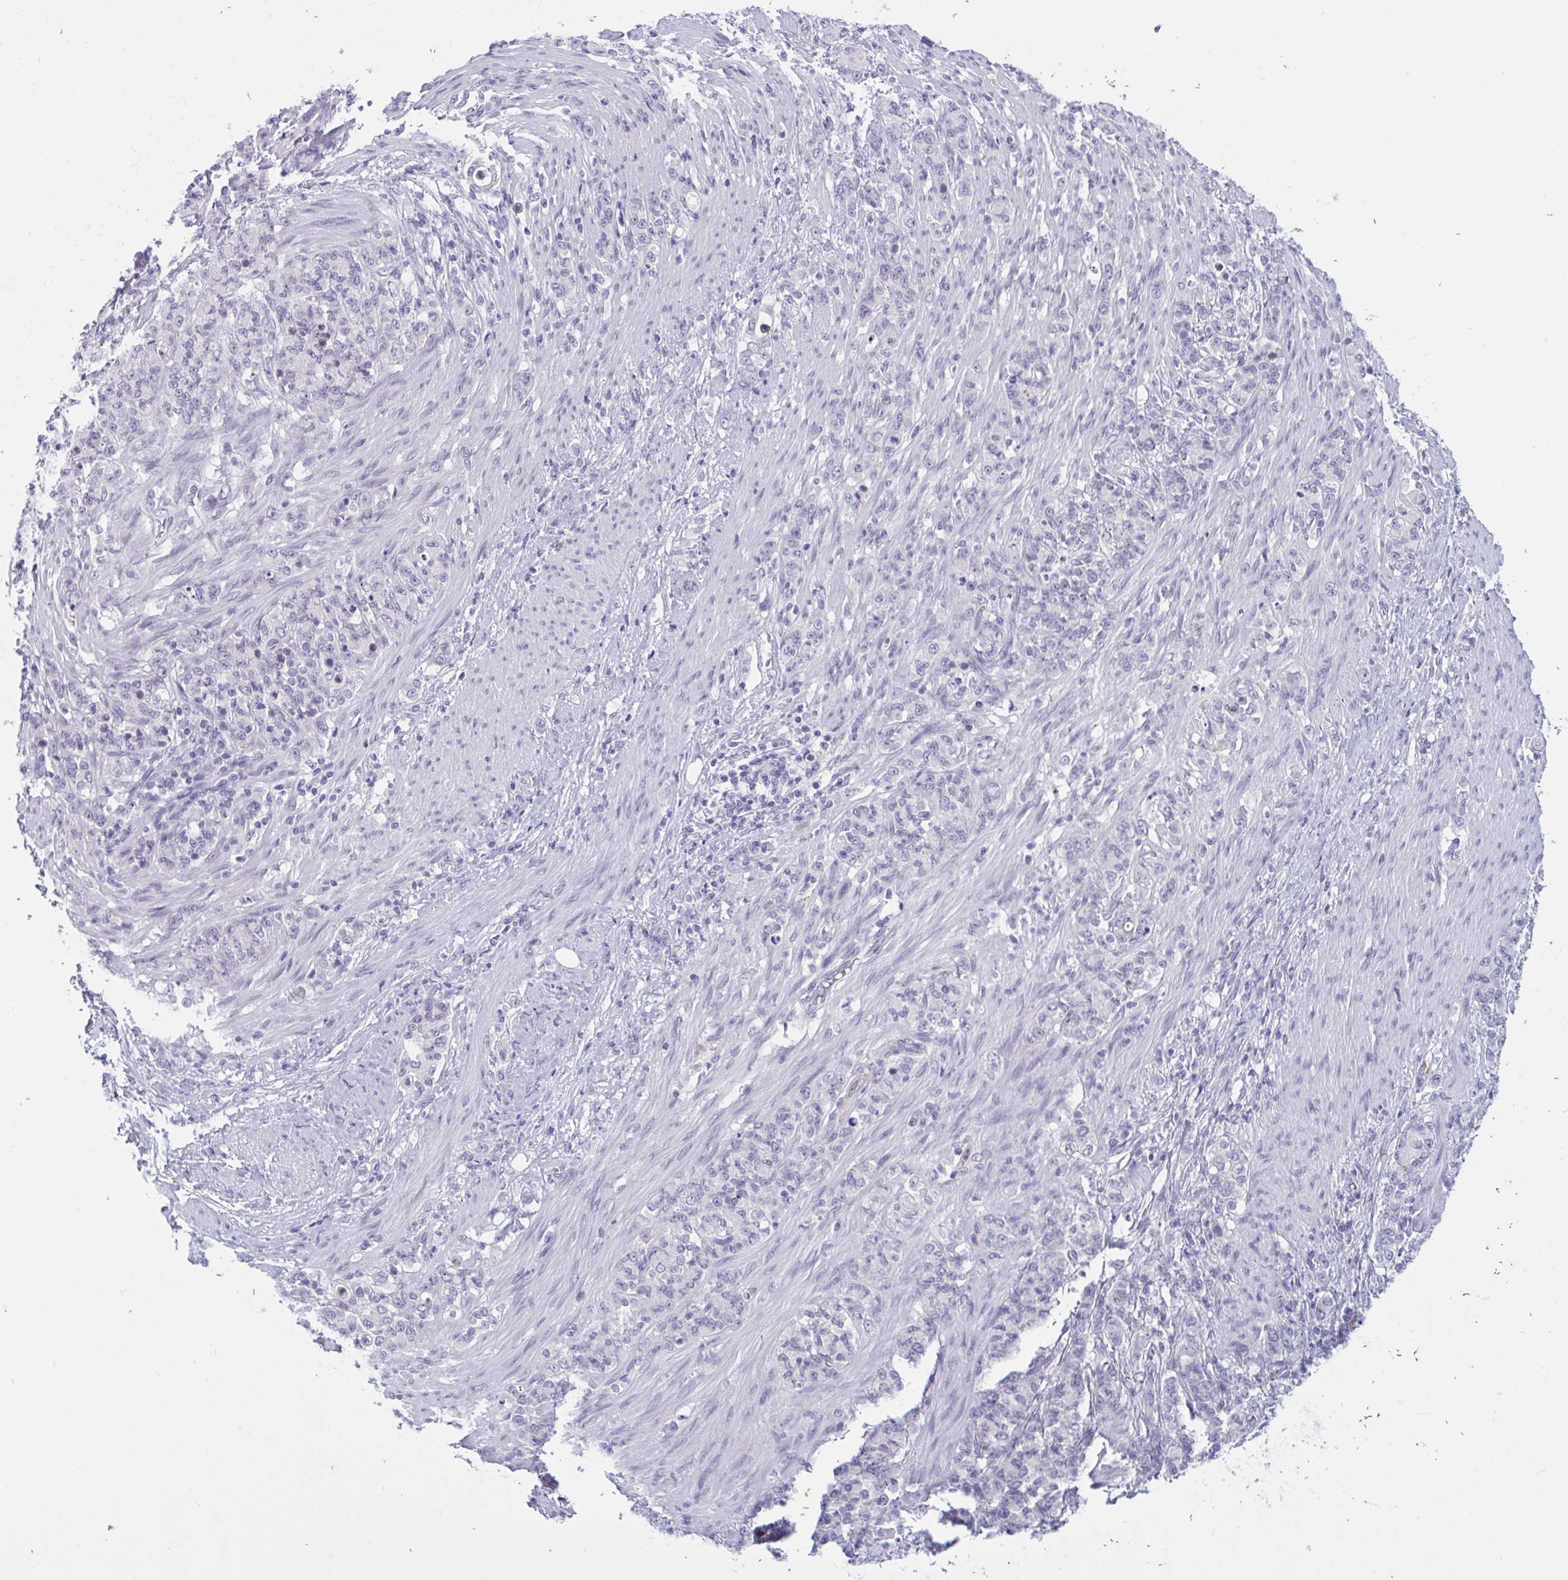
{"staining": {"intensity": "negative", "quantity": "none", "location": "none"}, "tissue": "stomach cancer", "cell_type": "Tumor cells", "image_type": "cancer", "snomed": [{"axis": "morphology", "description": "Adenocarcinoma, NOS"}, {"axis": "topography", "description": "Stomach"}], "caption": "Immunohistochemistry of stomach adenocarcinoma shows no expression in tumor cells.", "gene": "WNT9B", "patient": {"sex": "female", "age": 79}}